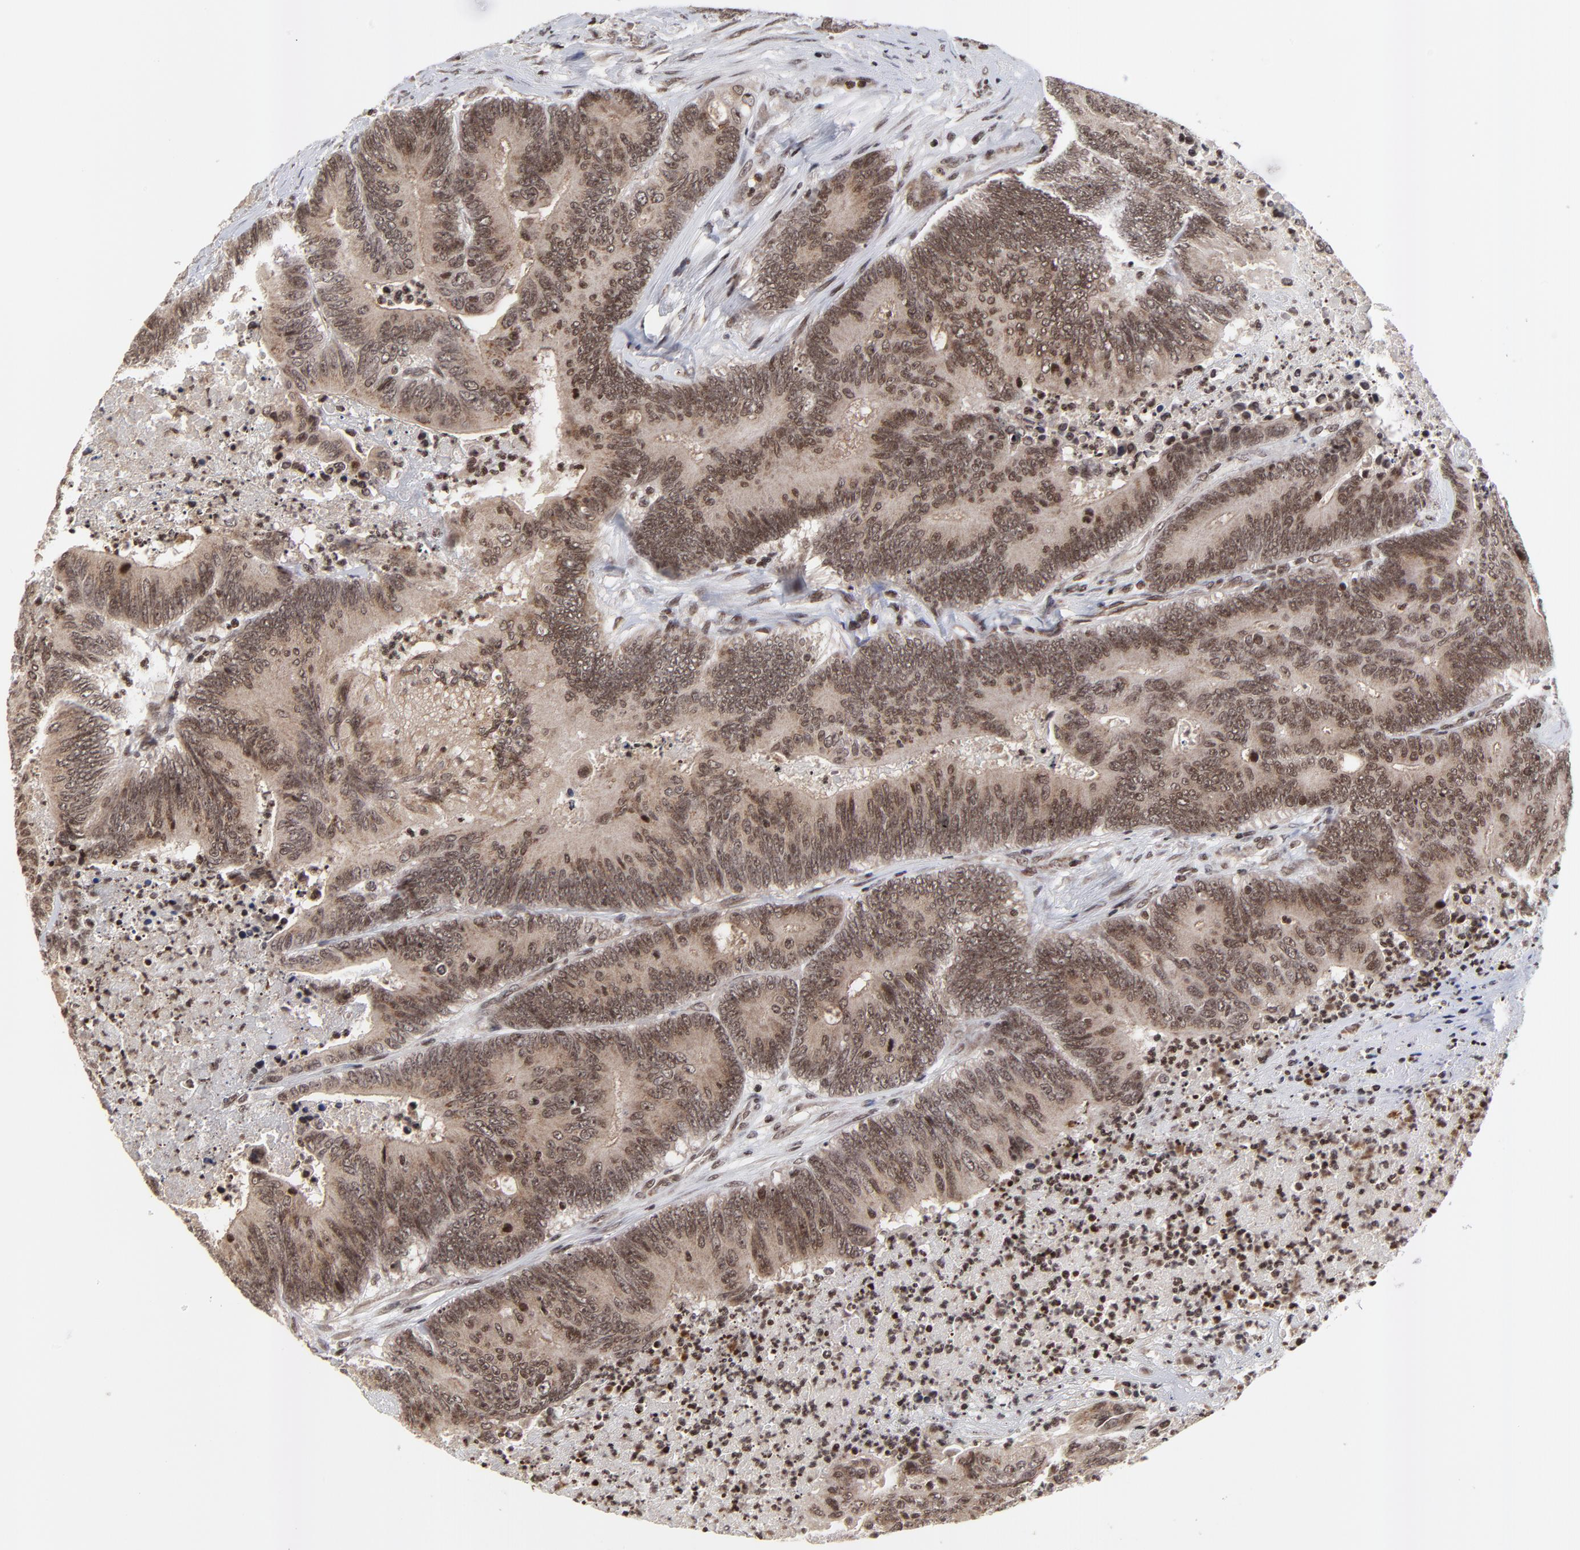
{"staining": {"intensity": "strong", "quantity": ">75%", "location": "cytoplasmic/membranous,nuclear"}, "tissue": "colorectal cancer", "cell_type": "Tumor cells", "image_type": "cancer", "snomed": [{"axis": "morphology", "description": "Adenocarcinoma, NOS"}, {"axis": "topography", "description": "Colon"}], "caption": "This image shows immunohistochemistry (IHC) staining of adenocarcinoma (colorectal), with high strong cytoplasmic/membranous and nuclear staining in approximately >75% of tumor cells.", "gene": "ZNF777", "patient": {"sex": "male", "age": 65}}